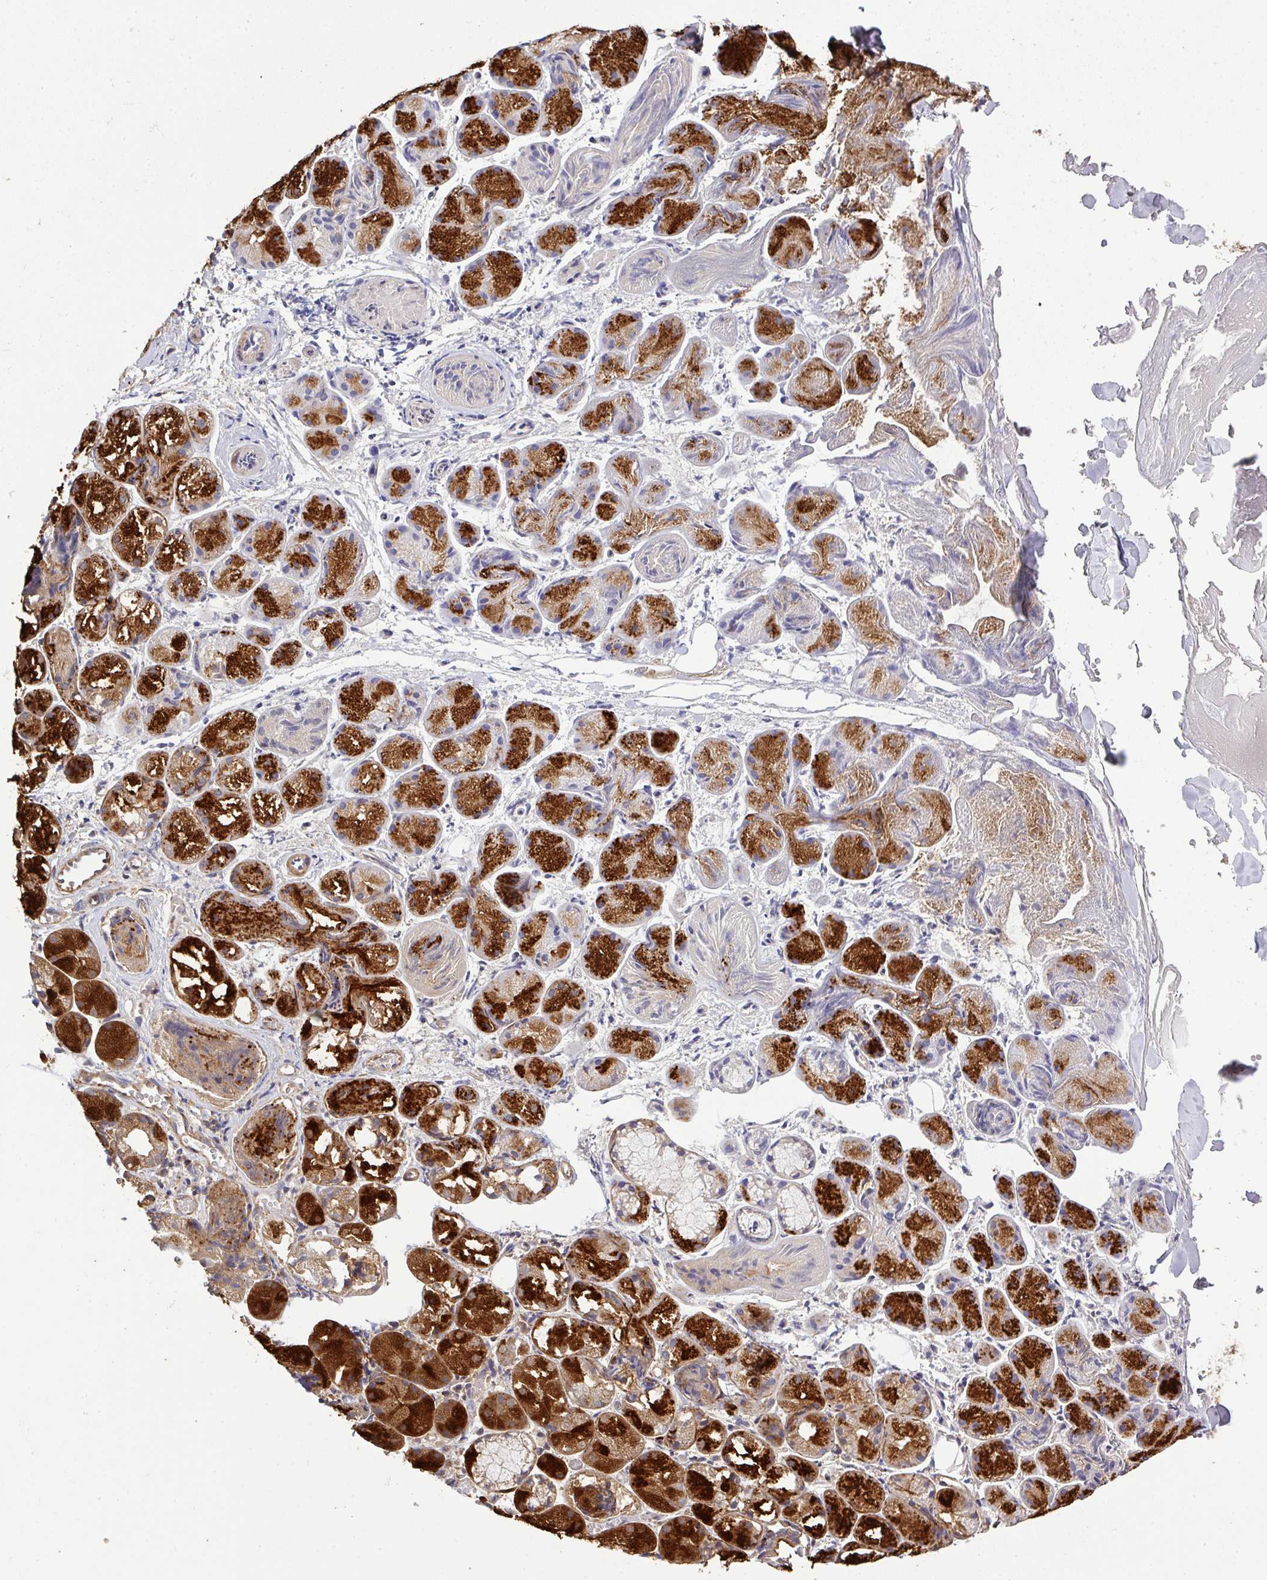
{"staining": {"intensity": "strong", "quantity": "25%-75%", "location": "cytoplasmic/membranous"}, "tissue": "salivary gland", "cell_type": "Glandular cells", "image_type": "normal", "snomed": [{"axis": "morphology", "description": "Normal tissue, NOS"}, {"axis": "topography", "description": "Salivary gland"}], "caption": "Brown immunohistochemical staining in unremarkable salivary gland demonstrates strong cytoplasmic/membranous positivity in about 25%-75% of glandular cells. (DAB (3,3'-diaminobenzidine) IHC with brightfield microscopy, high magnification).", "gene": "ARPIN", "patient": {"sex": "female", "age": 24}}